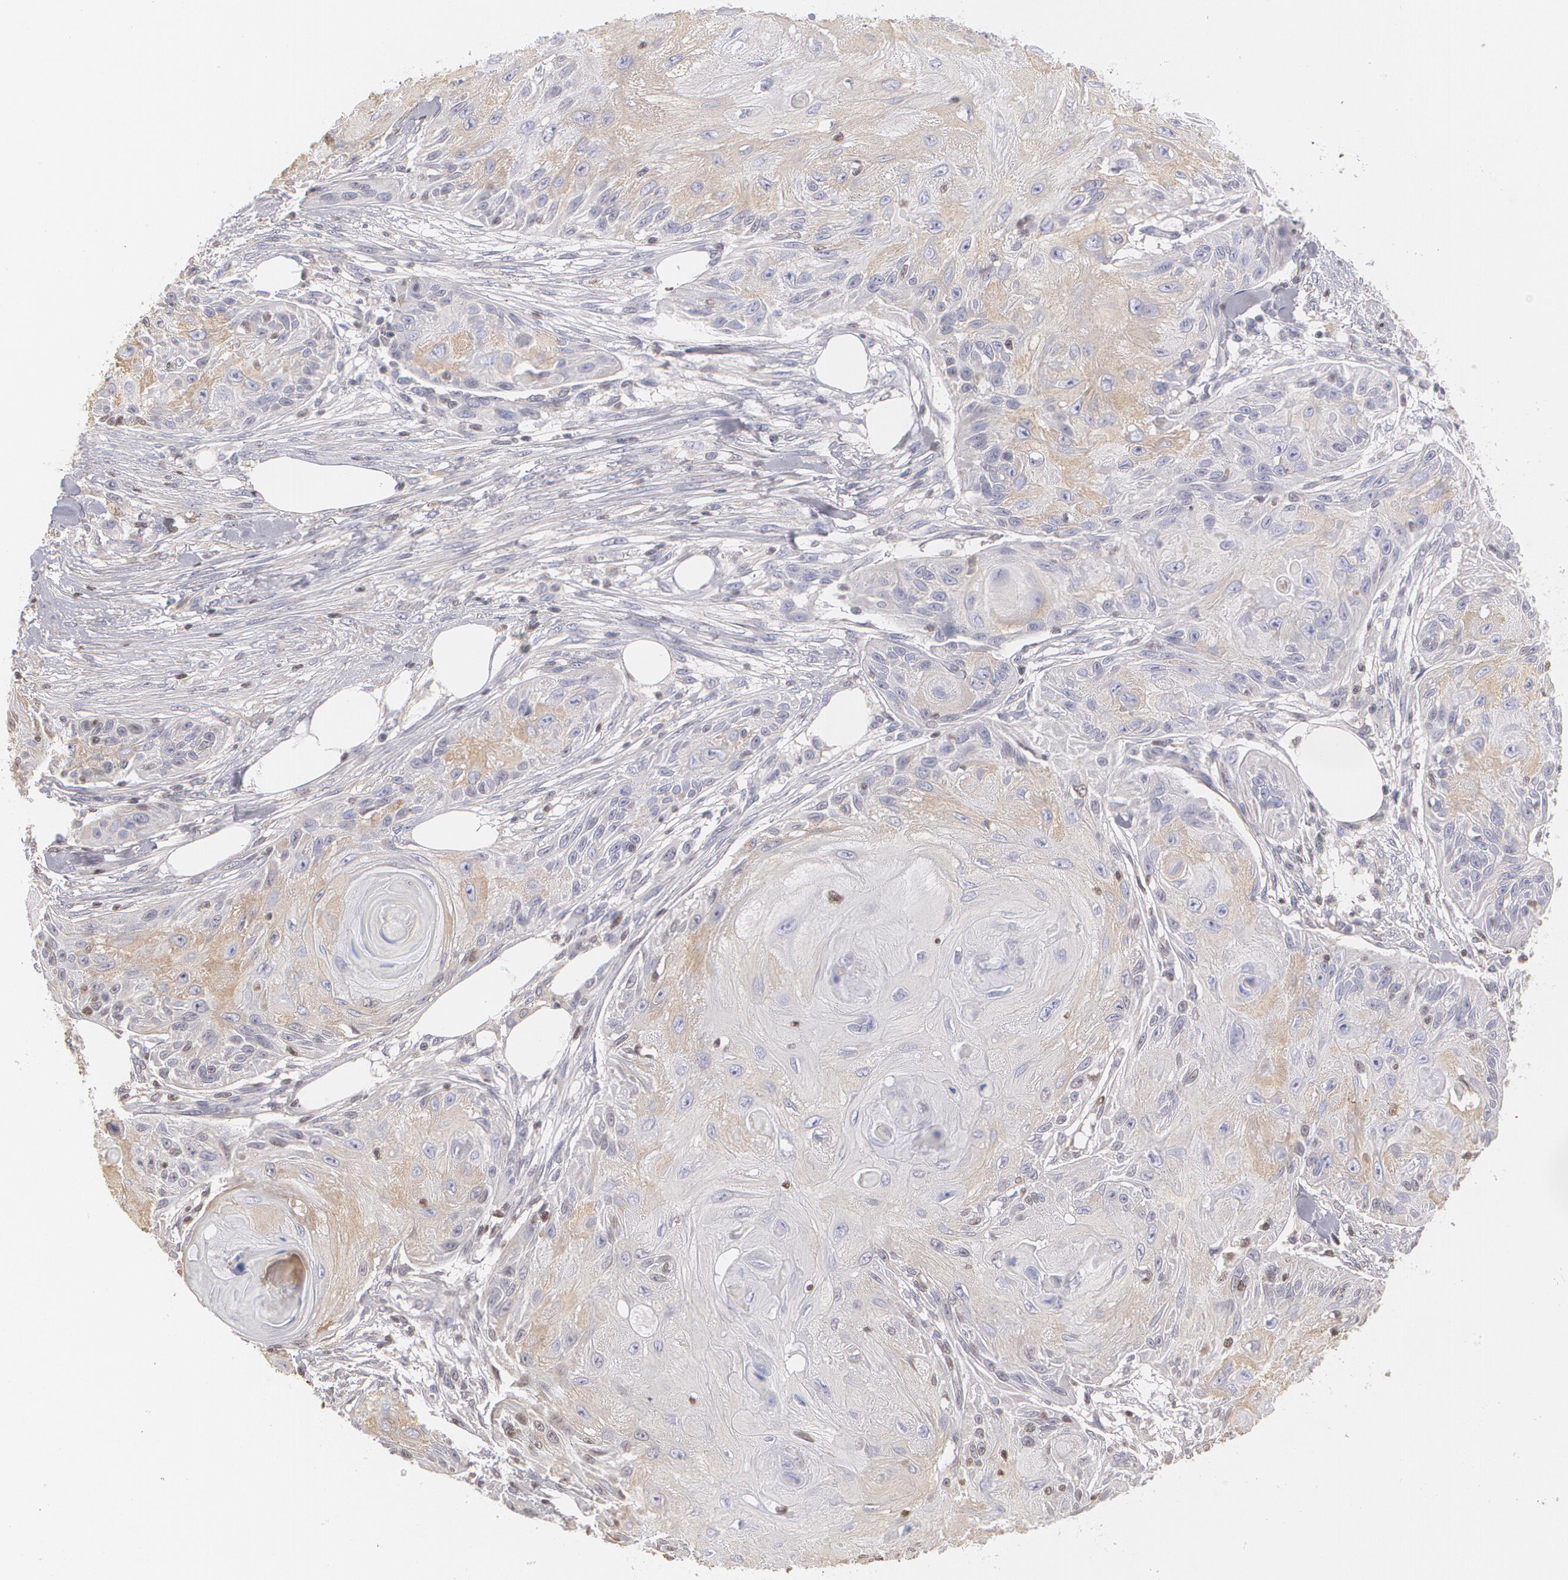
{"staining": {"intensity": "weak", "quantity": "<25%", "location": "cytoplasmic/membranous"}, "tissue": "skin cancer", "cell_type": "Tumor cells", "image_type": "cancer", "snomed": [{"axis": "morphology", "description": "Squamous cell carcinoma, NOS"}, {"axis": "topography", "description": "Skin"}], "caption": "This histopathology image is of skin cancer (squamous cell carcinoma) stained with immunohistochemistry (IHC) to label a protein in brown with the nuclei are counter-stained blue. There is no staining in tumor cells.", "gene": "SERPINA1", "patient": {"sex": "female", "age": 88}}